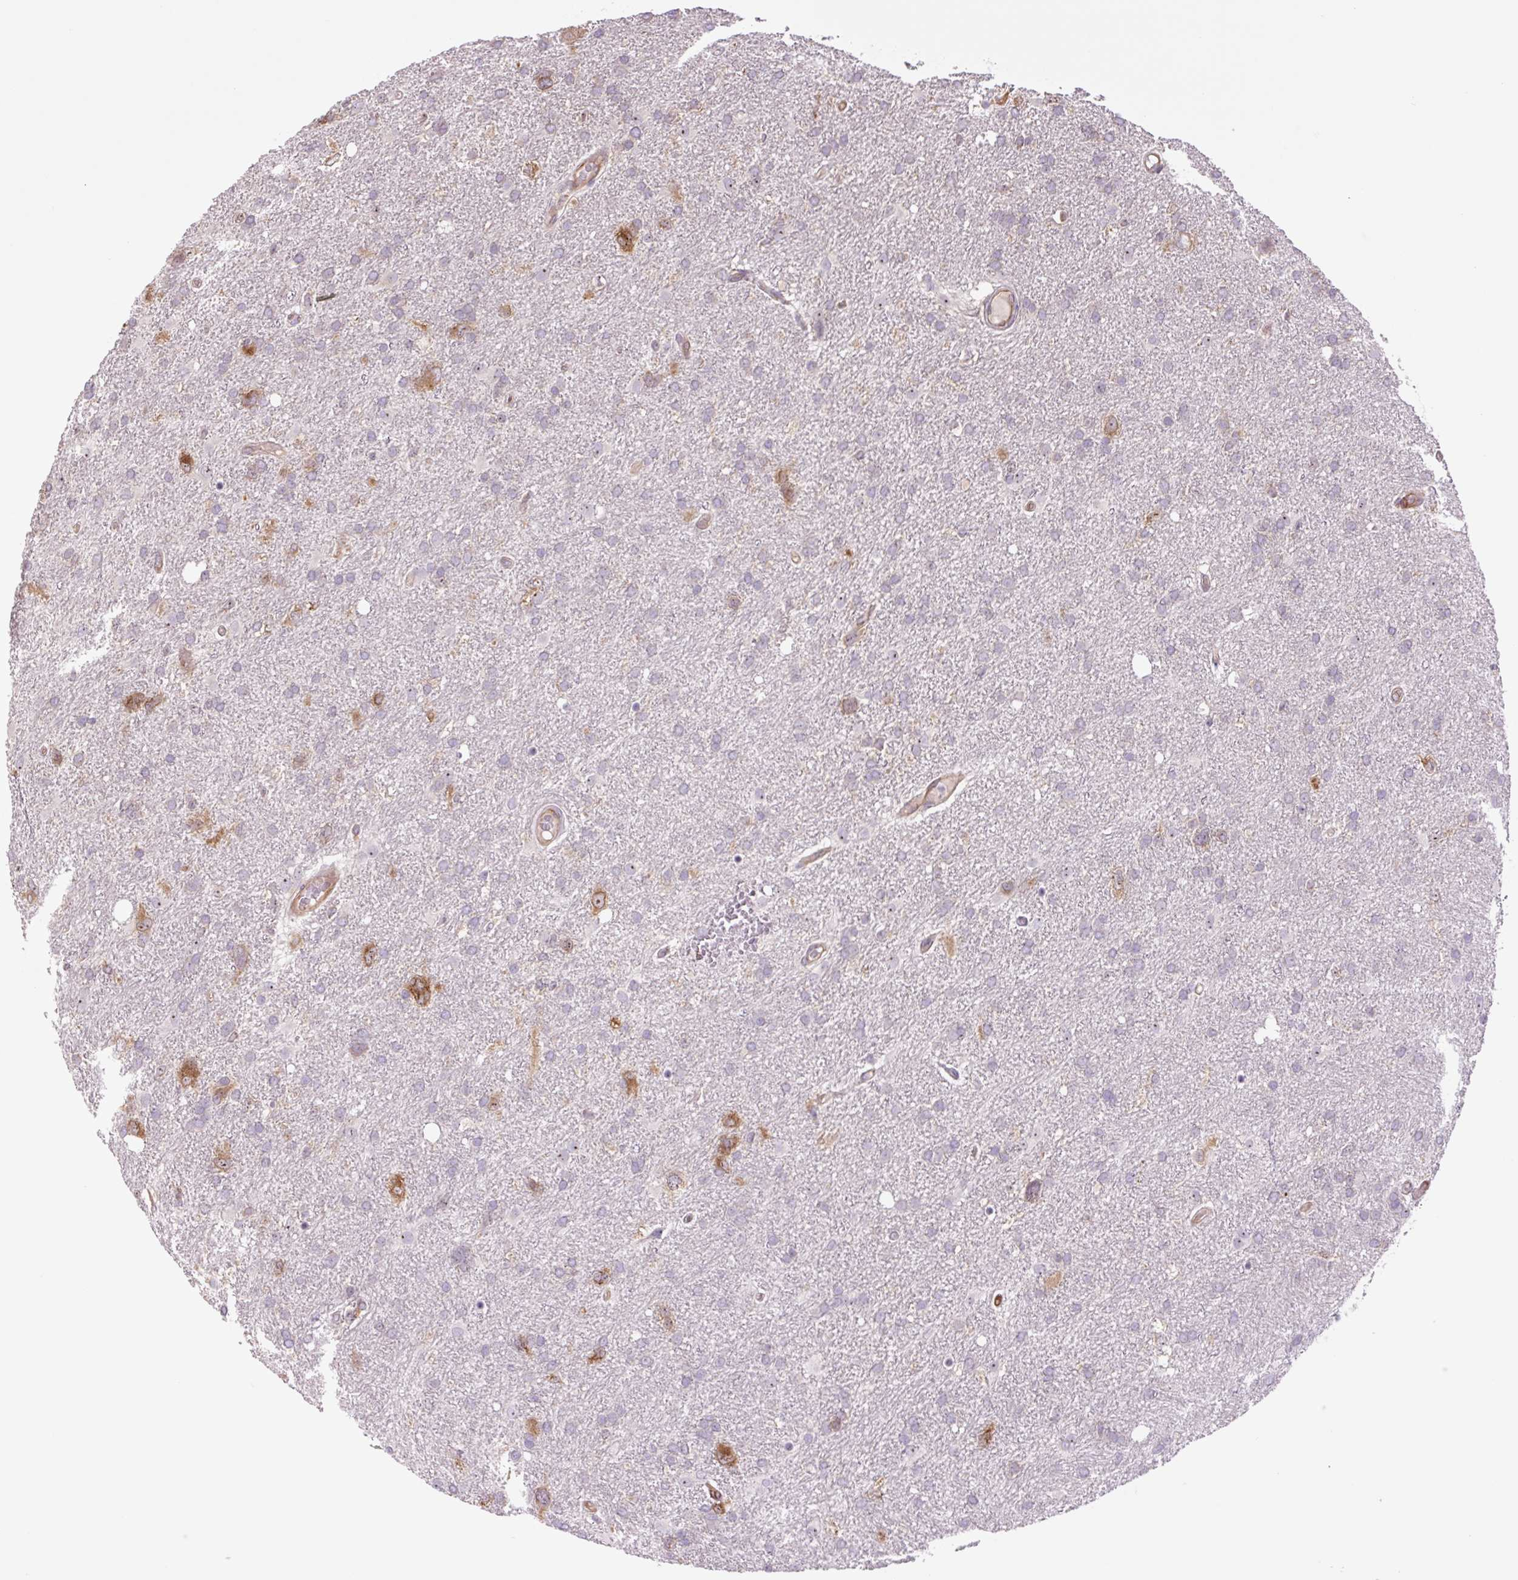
{"staining": {"intensity": "negative", "quantity": "none", "location": "none"}, "tissue": "glioma", "cell_type": "Tumor cells", "image_type": "cancer", "snomed": [{"axis": "morphology", "description": "Glioma, malignant, High grade"}, {"axis": "topography", "description": "Brain"}], "caption": "Tumor cells are negative for protein expression in human glioma.", "gene": "PLA2G4A", "patient": {"sex": "male", "age": 61}}